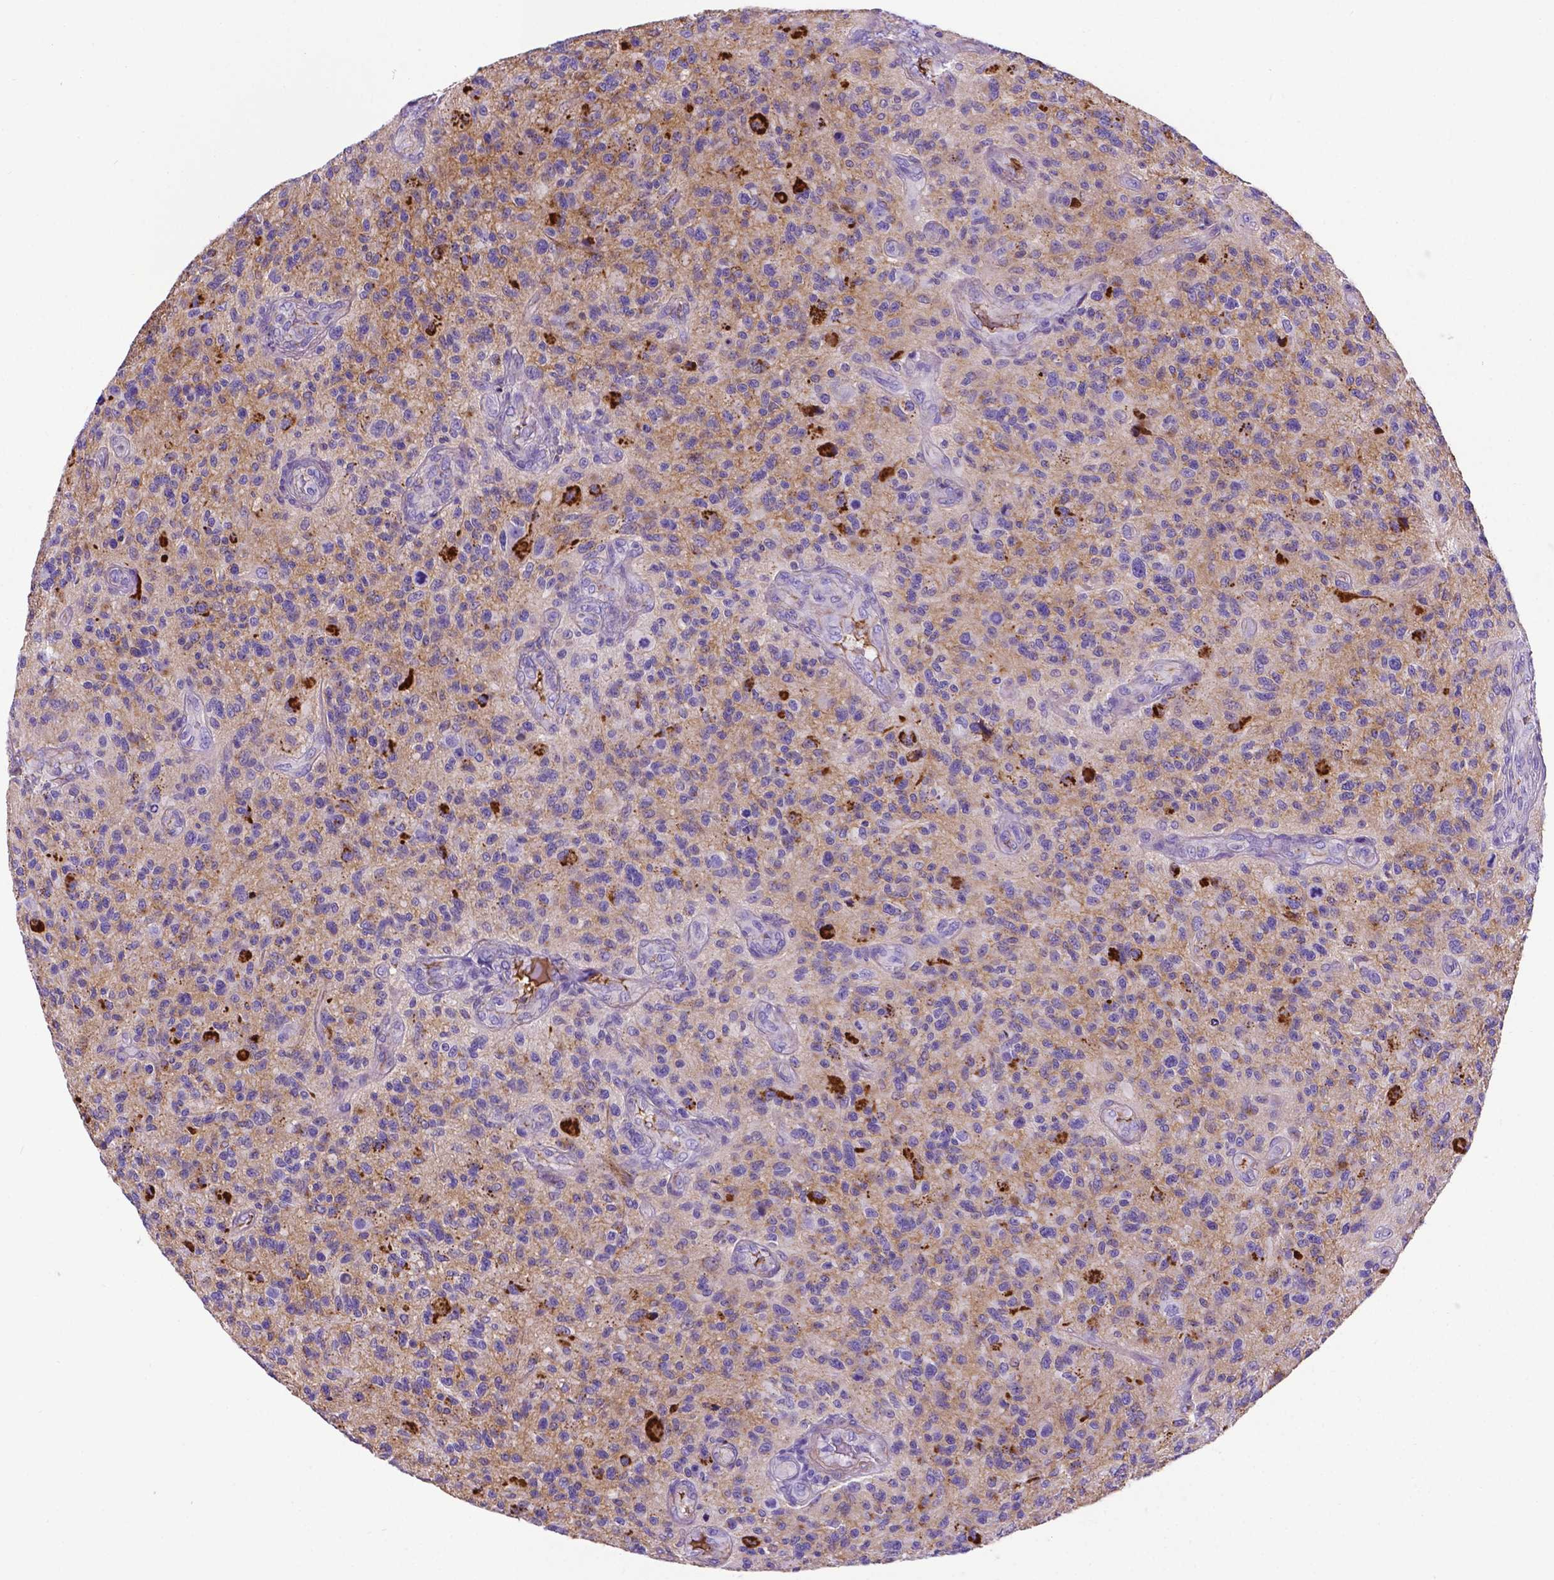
{"staining": {"intensity": "strong", "quantity": "<25%", "location": "cytoplasmic/membranous"}, "tissue": "glioma", "cell_type": "Tumor cells", "image_type": "cancer", "snomed": [{"axis": "morphology", "description": "Glioma, malignant, High grade"}, {"axis": "topography", "description": "Brain"}], "caption": "Tumor cells demonstrate strong cytoplasmic/membranous positivity in approximately <25% of cells in glioma. (Brightfield microscopy of DAB IHC at high magnification).", "gene": "APOE", "patient": {"sex": "male", "age": 47}}